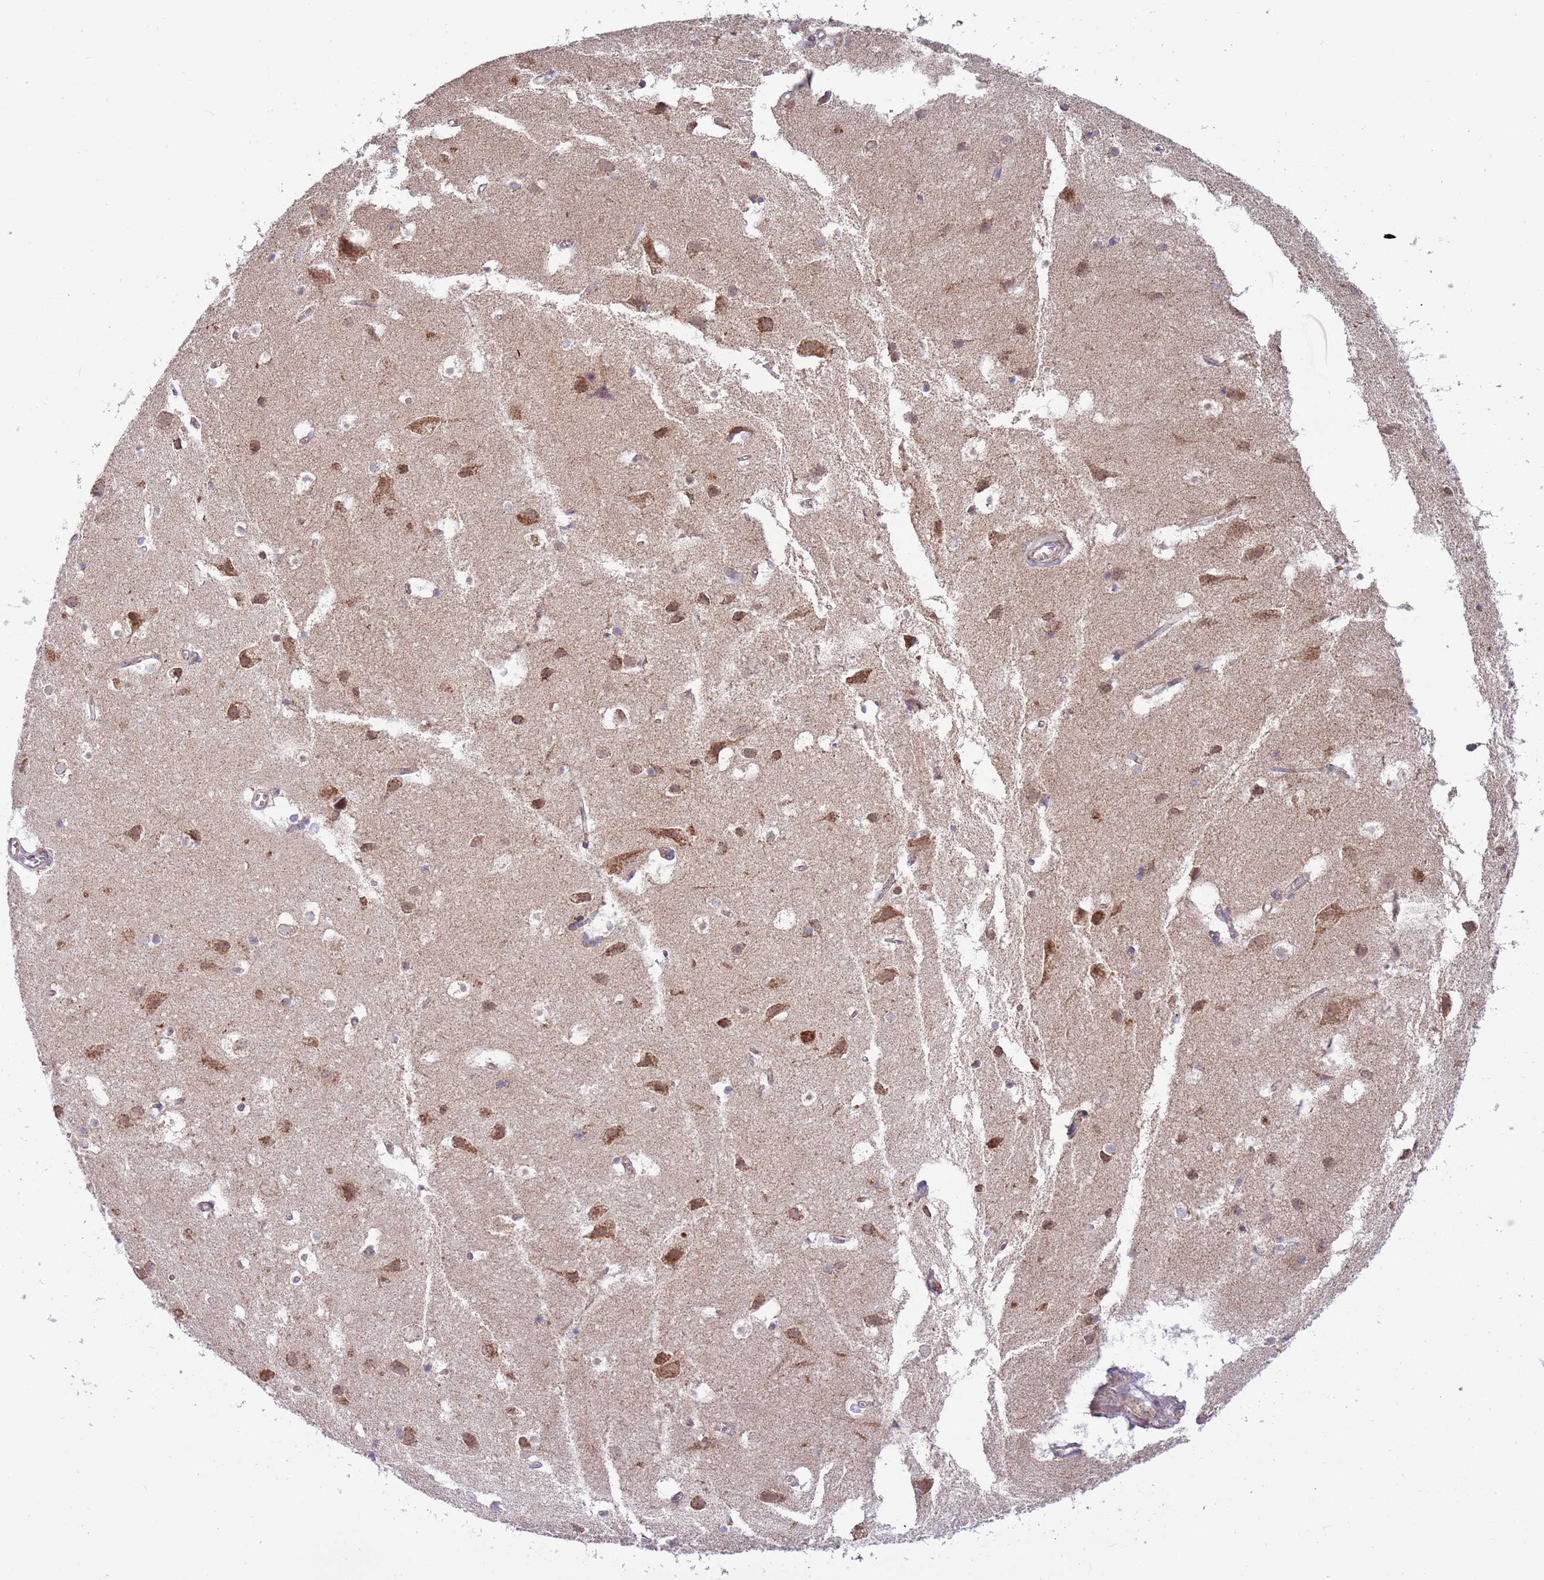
{"staining": {"intensity": "negative", "quantity": "none", "location": "none"}, "tissue": "cerebral cortex", "cell_type": "Endothelial cells", "image_type": "normal", "snomed": [{"axis": "morphology", "description": "Normal tissue, NOS"}, {"axis": "topography", "description": "Cerebral cortex"}], "caption": "DAB immunohistochemical staining of unremarkable cerebral cortex demonstrates no significant staining in endothelial cells.", "gene": "IRS4", "patient": {"sex": "male", "age": 54}}